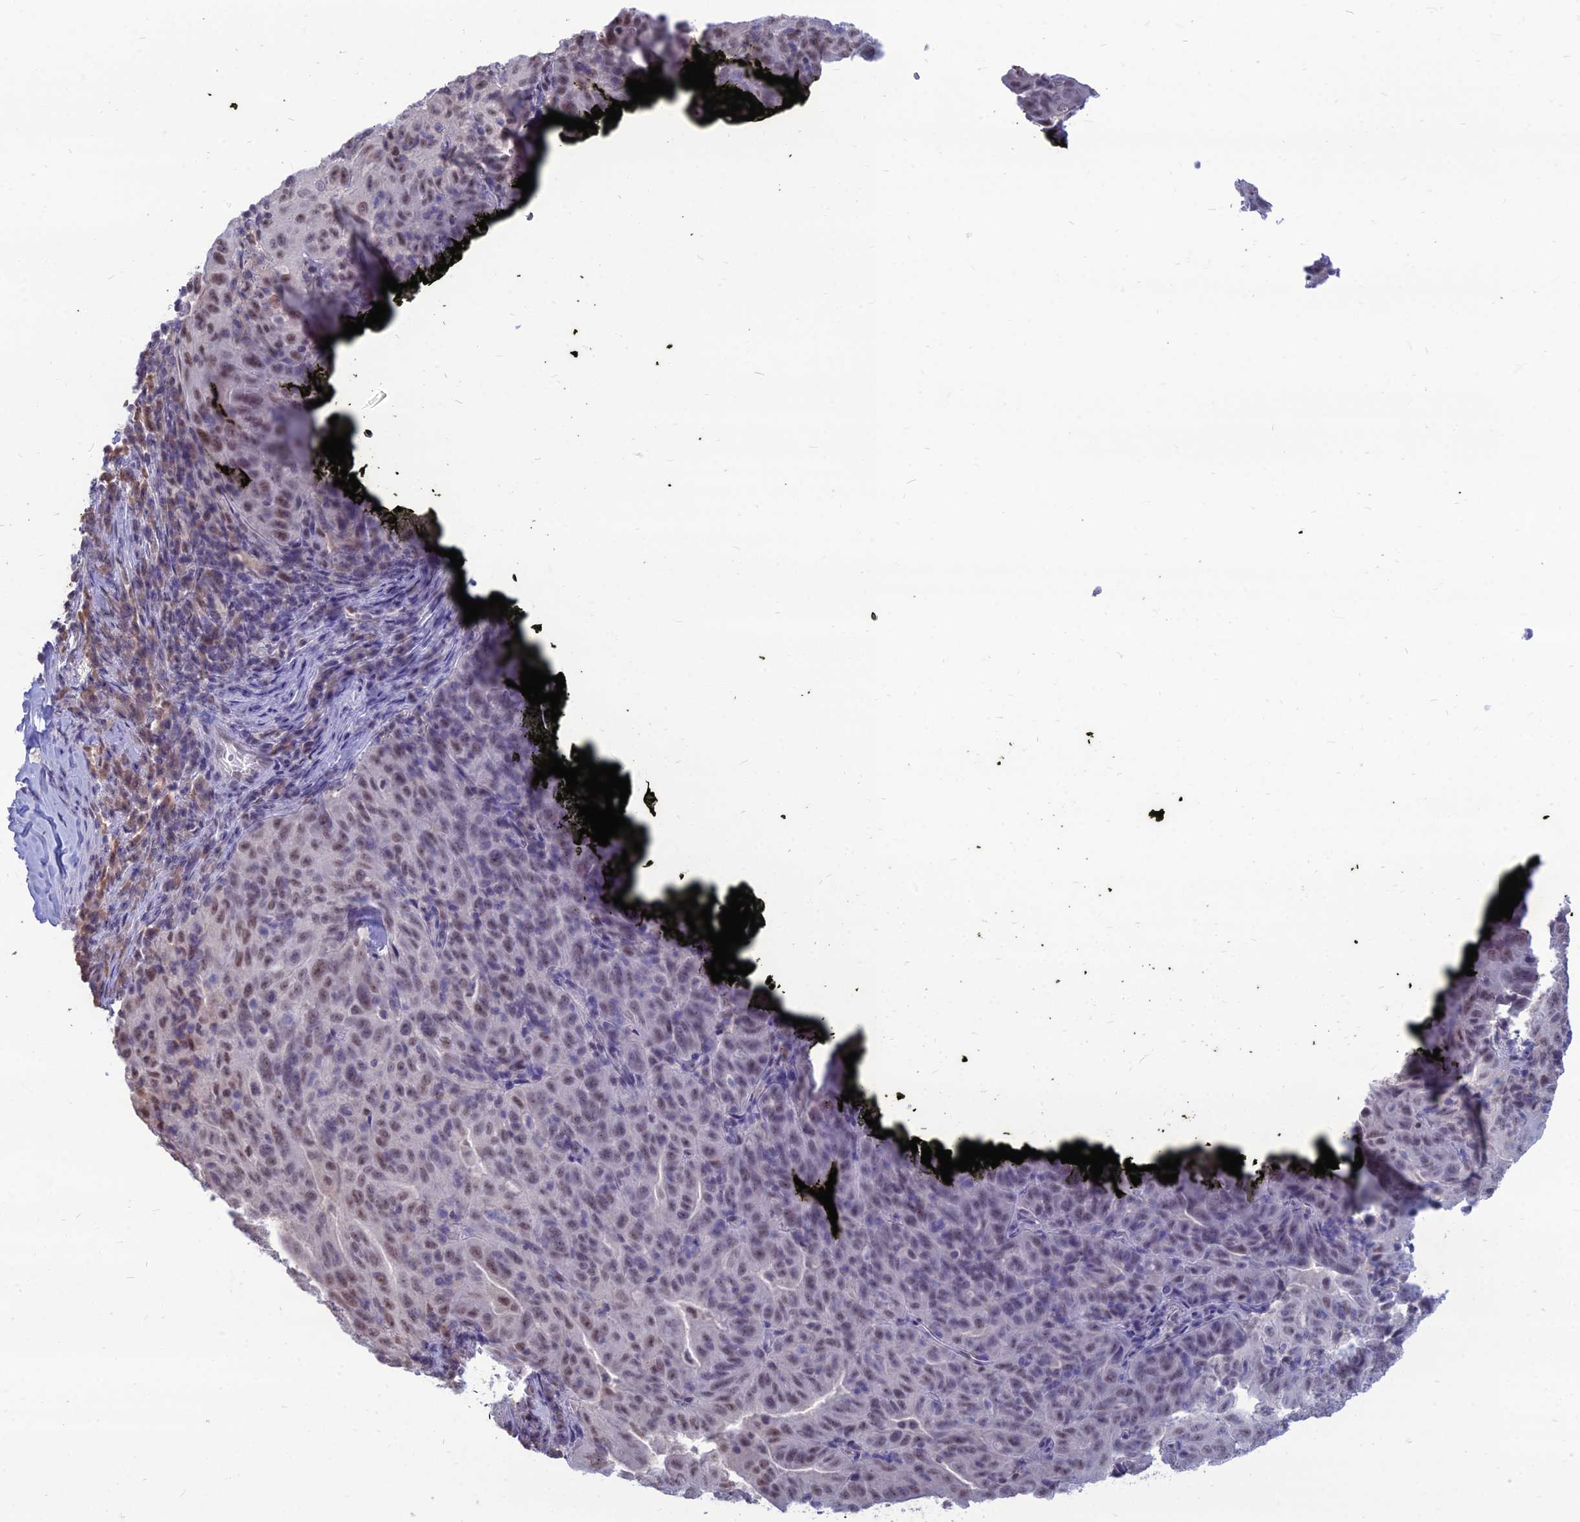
{"staining": {"intensity": "weak", "quantity": "25%-75%", "location": "nuclear"}, "tissue": "pancreatic cancer", "cell_type": "Tumor cells", "image_type": "cancer", "snomed": [{"axis": "morphology", "description": "Adenocarcinoma, NOS"}, {"axis": "topography", "description": "Pancreas"}], "caption": "Brown immunohistochemical staining in human pancreatic cancer (adenocarcinoma) exhibits weak nuclear expression in about 25%-75% of tumor cells.", "gene": "SRSF7", "patient": {"sex": "male", "age": 63}}